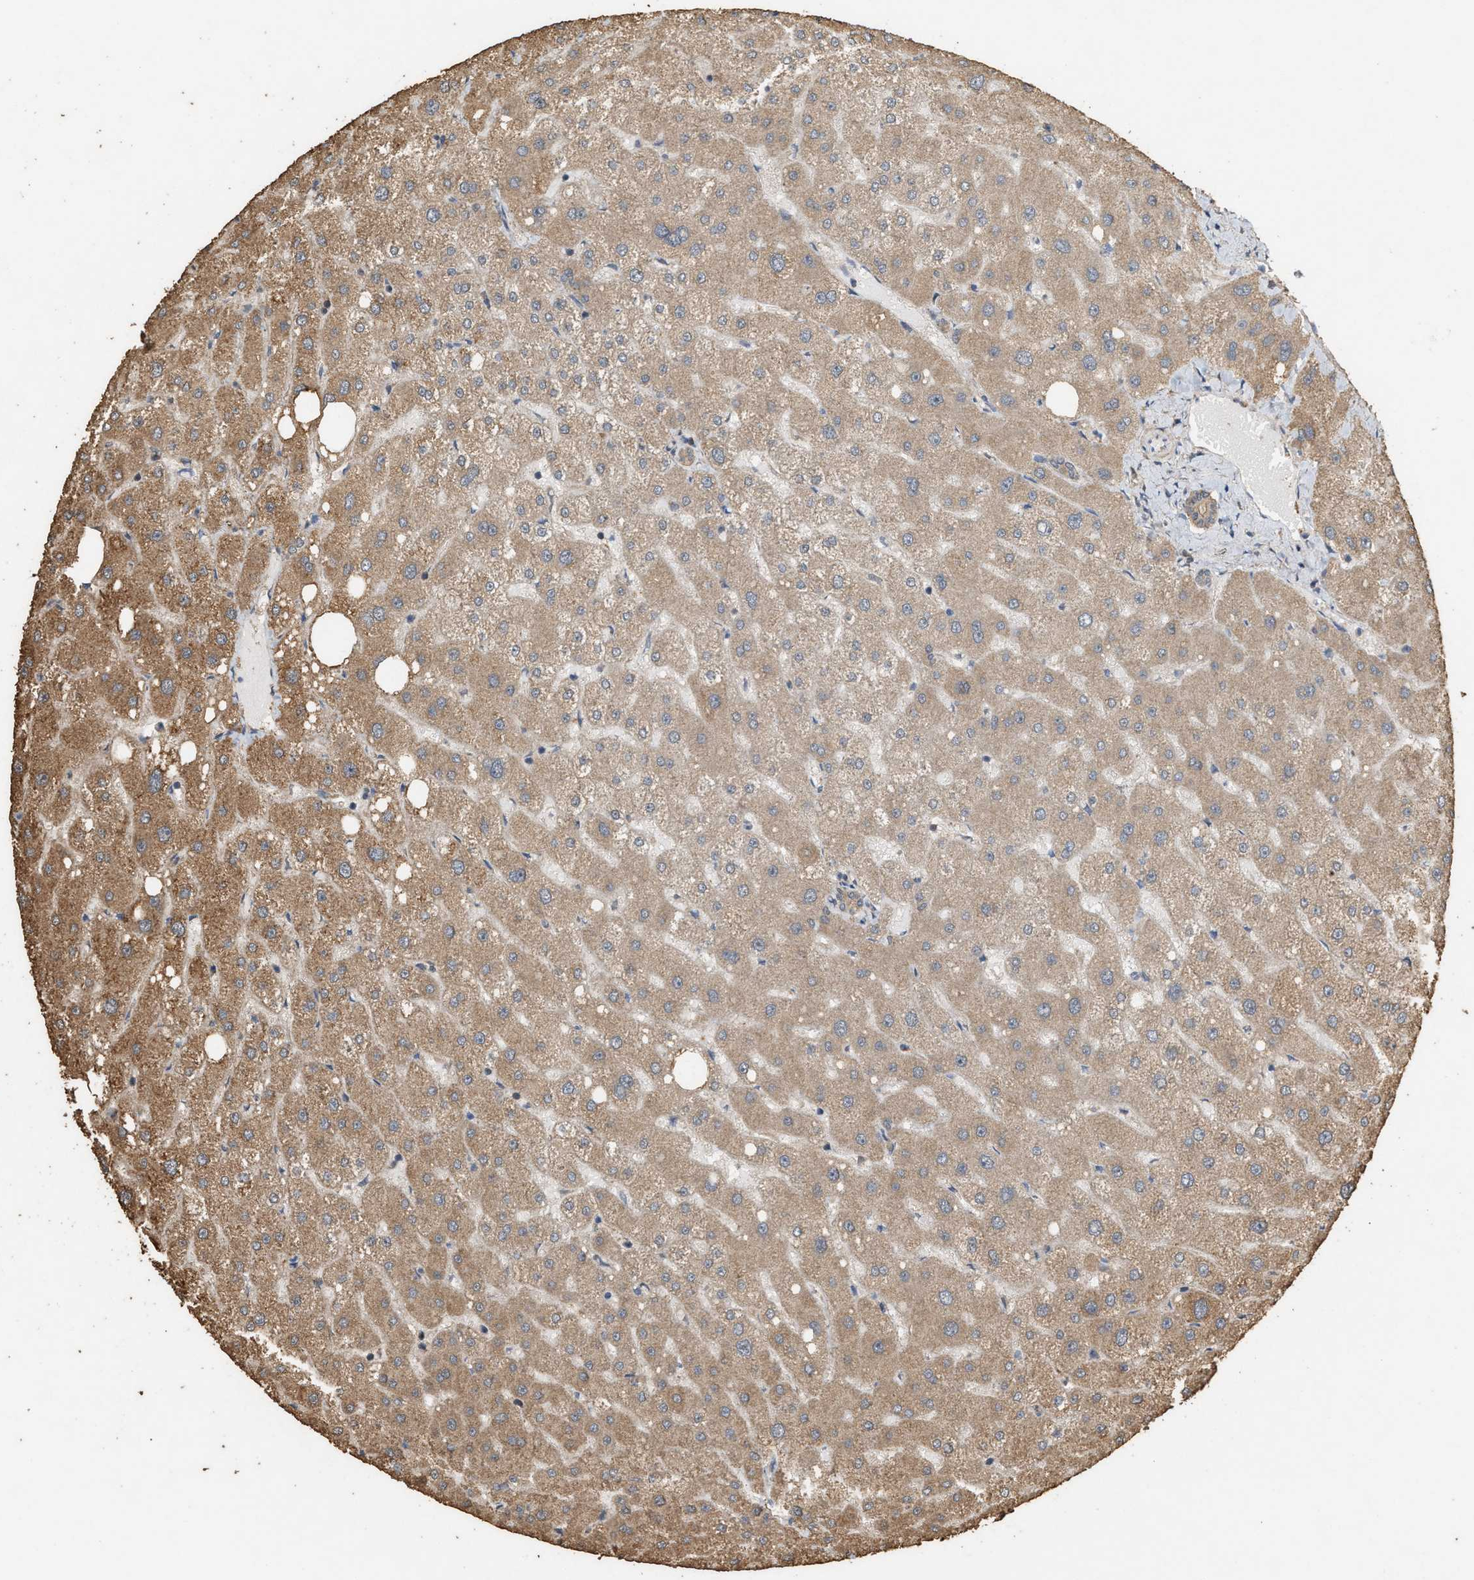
{"staining": {"intensity": "weak", "quantity": ">75%", "location": "cytoplasmic/membranous"}, "tissue": "liver", "cell_type": "Cholangiocytes", "image_type": "normal", "snomed": [{"axis": "morphology", "description": "Normal tissue, NOS"}, {"axis": "topography", "description": "Liver"}], "caption": "IHC (DAB) staining of benign human liver exhibits weak cytoplasmic/membranous protein staining in about >75% of cholangiocytes.", "gene": "DCAF7", "patient": {"sex": "male", "age": 73}}